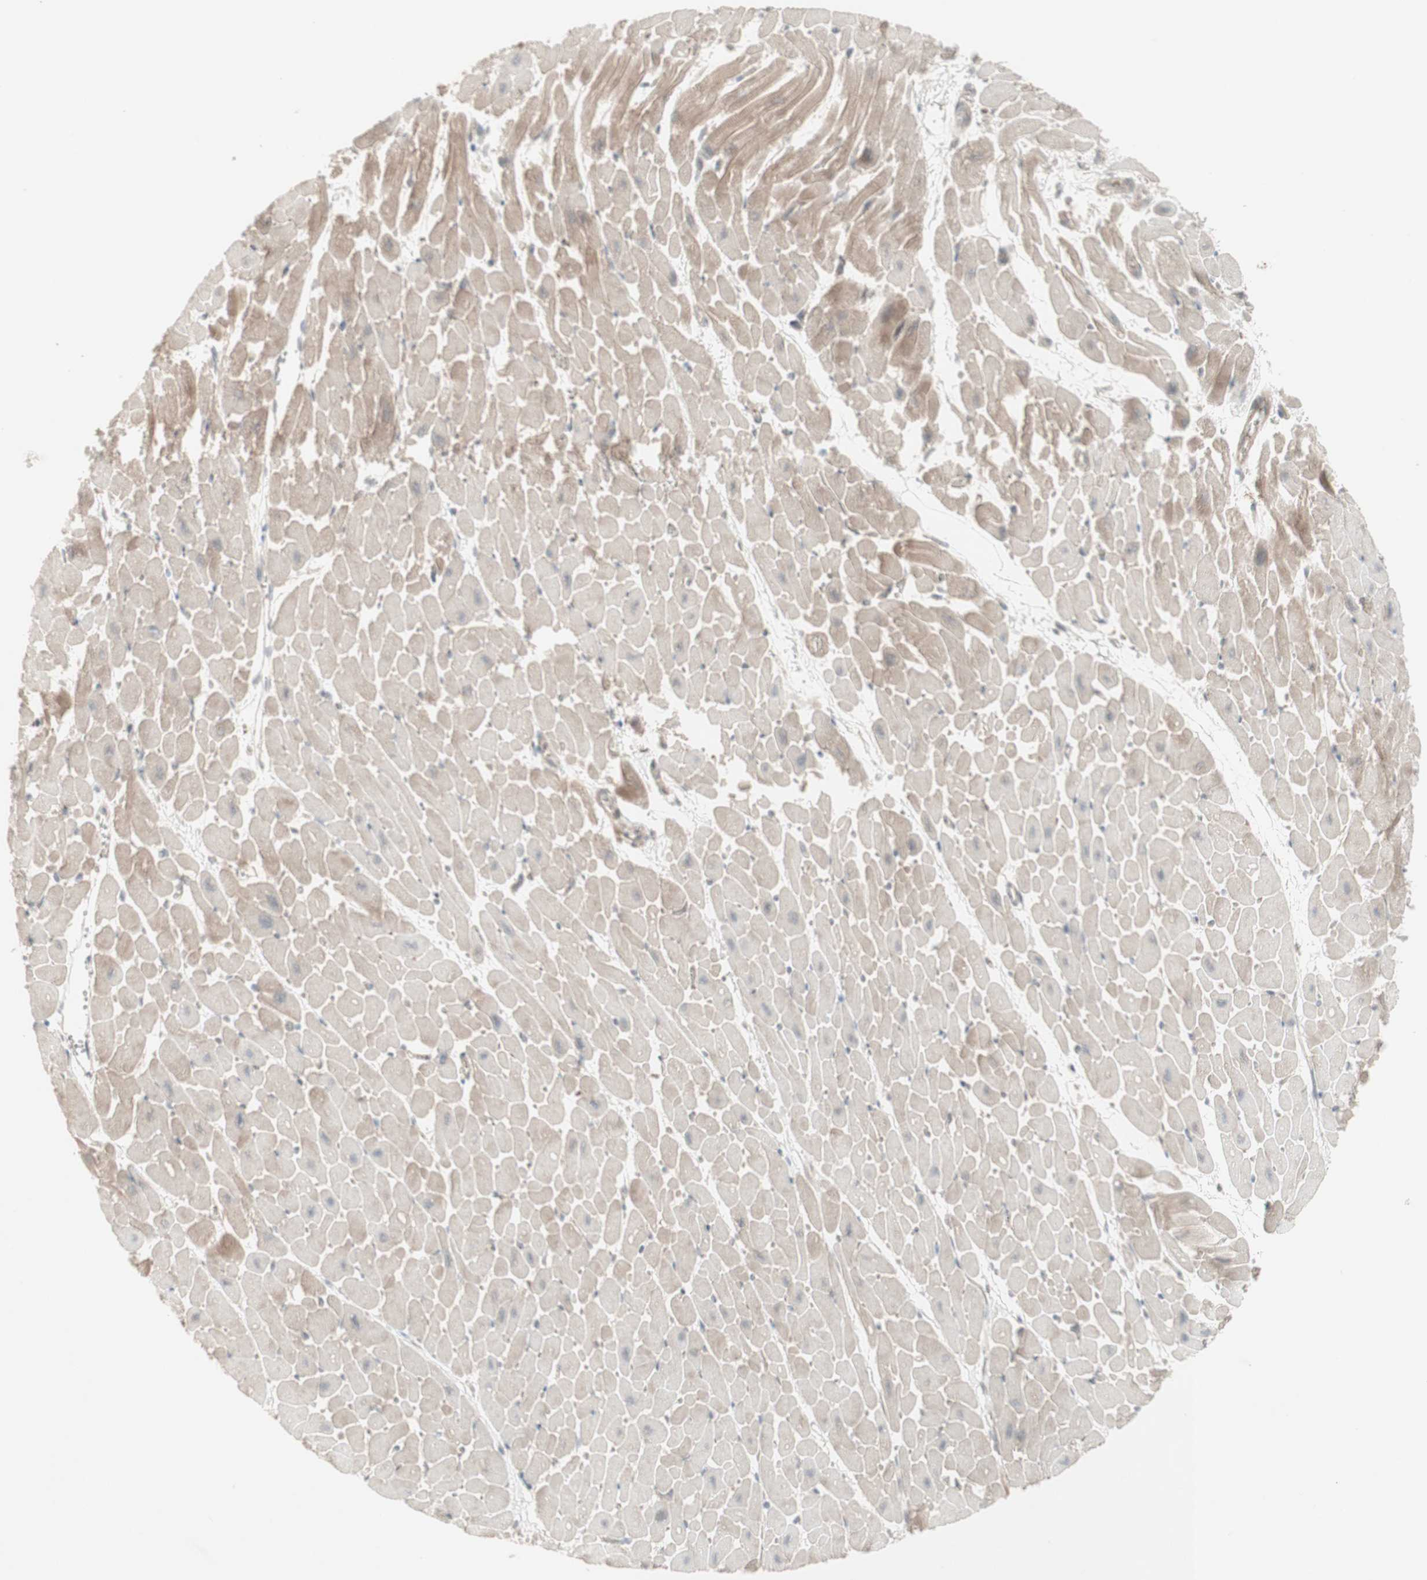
{"staining": {"intensity": "moderate", "quantity": ">75%", "location": "cytoplasmic/membranous"}, "tissue": "heart muscle", "cell_type": "Cardiomyocytes", "image_type": "normal", "snomed": [{"axis": "morphology", "description": "Normal tissue, NOS"}, {"axis": "topography", "description": "Heart"}], "caption": "Human heart muscle stained with a brown dye displays moderate cytoplasmic/membranous positive expression in about >75% of cardiomyocytes.", "gene": "MSH6", "patient": {"sex": "male", "age": 45}}